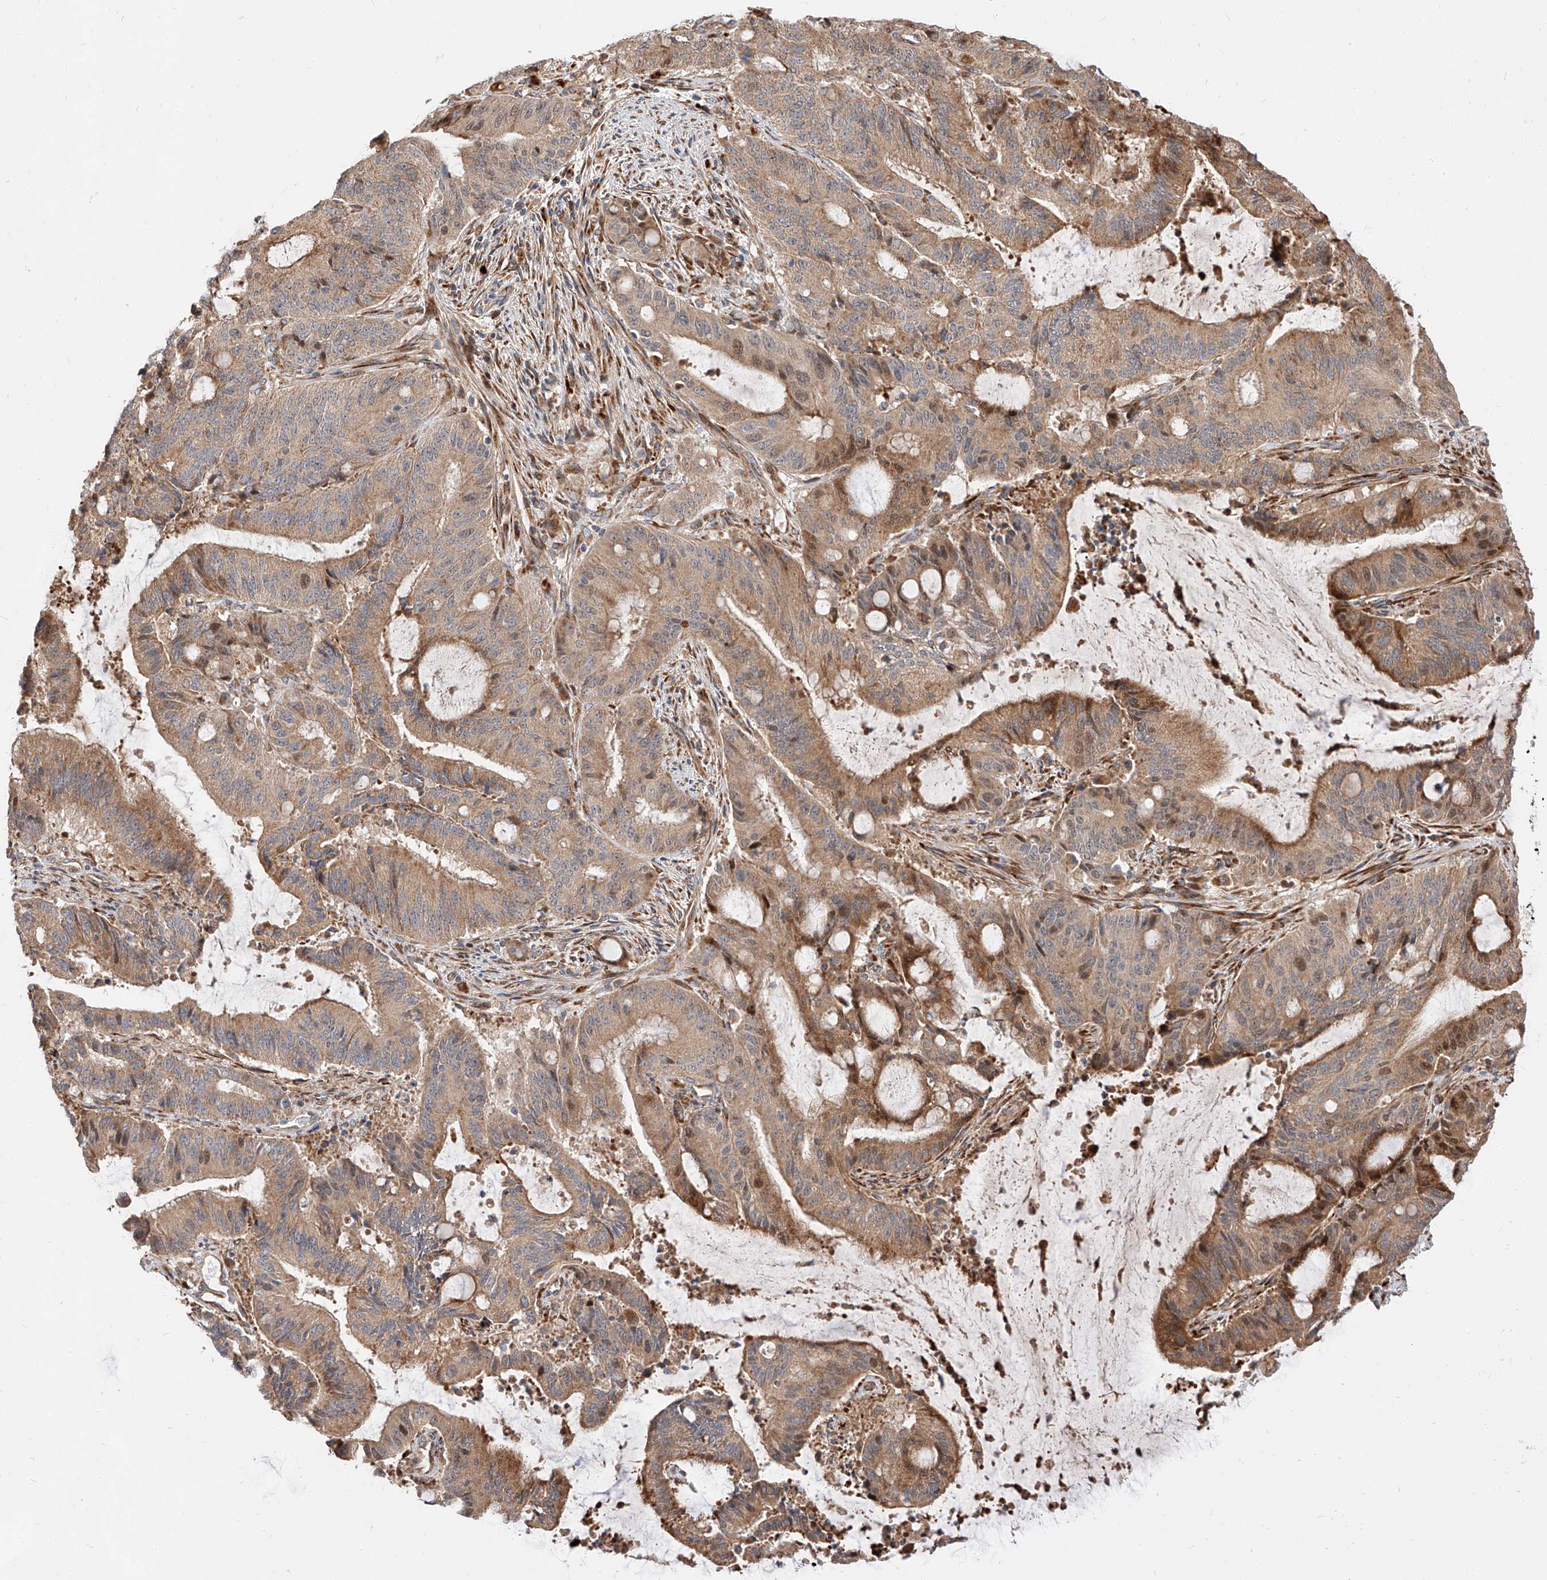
{"staining": {"intensity": "weak", "quantity": ">75%", "location": "cytoplasmic/membranous,nuclear"}, "tissue": "liver cancer", "cell_type": "Tumor cells", "image_type": "cancer", "snomed": [{"axis": "morphology", "description": "Normal tissue, NOS"}, {"axis": "morphology", "description": "Cholangiocarcinoma"}, {"axis": "topography", "description": "Liver"}, {"axis": "topography", "description": "Peripheral nerve tissue"}], "caption": "Immunohistochemical staining of human cholangiocarcinoma (liver) reveals low levels of weak cytoplasmic/membranous and nuclear protein expression in about >75% of tumor cells.", "gene": "DIRAS3", "patient": {"sex": "female", "age": 73}}